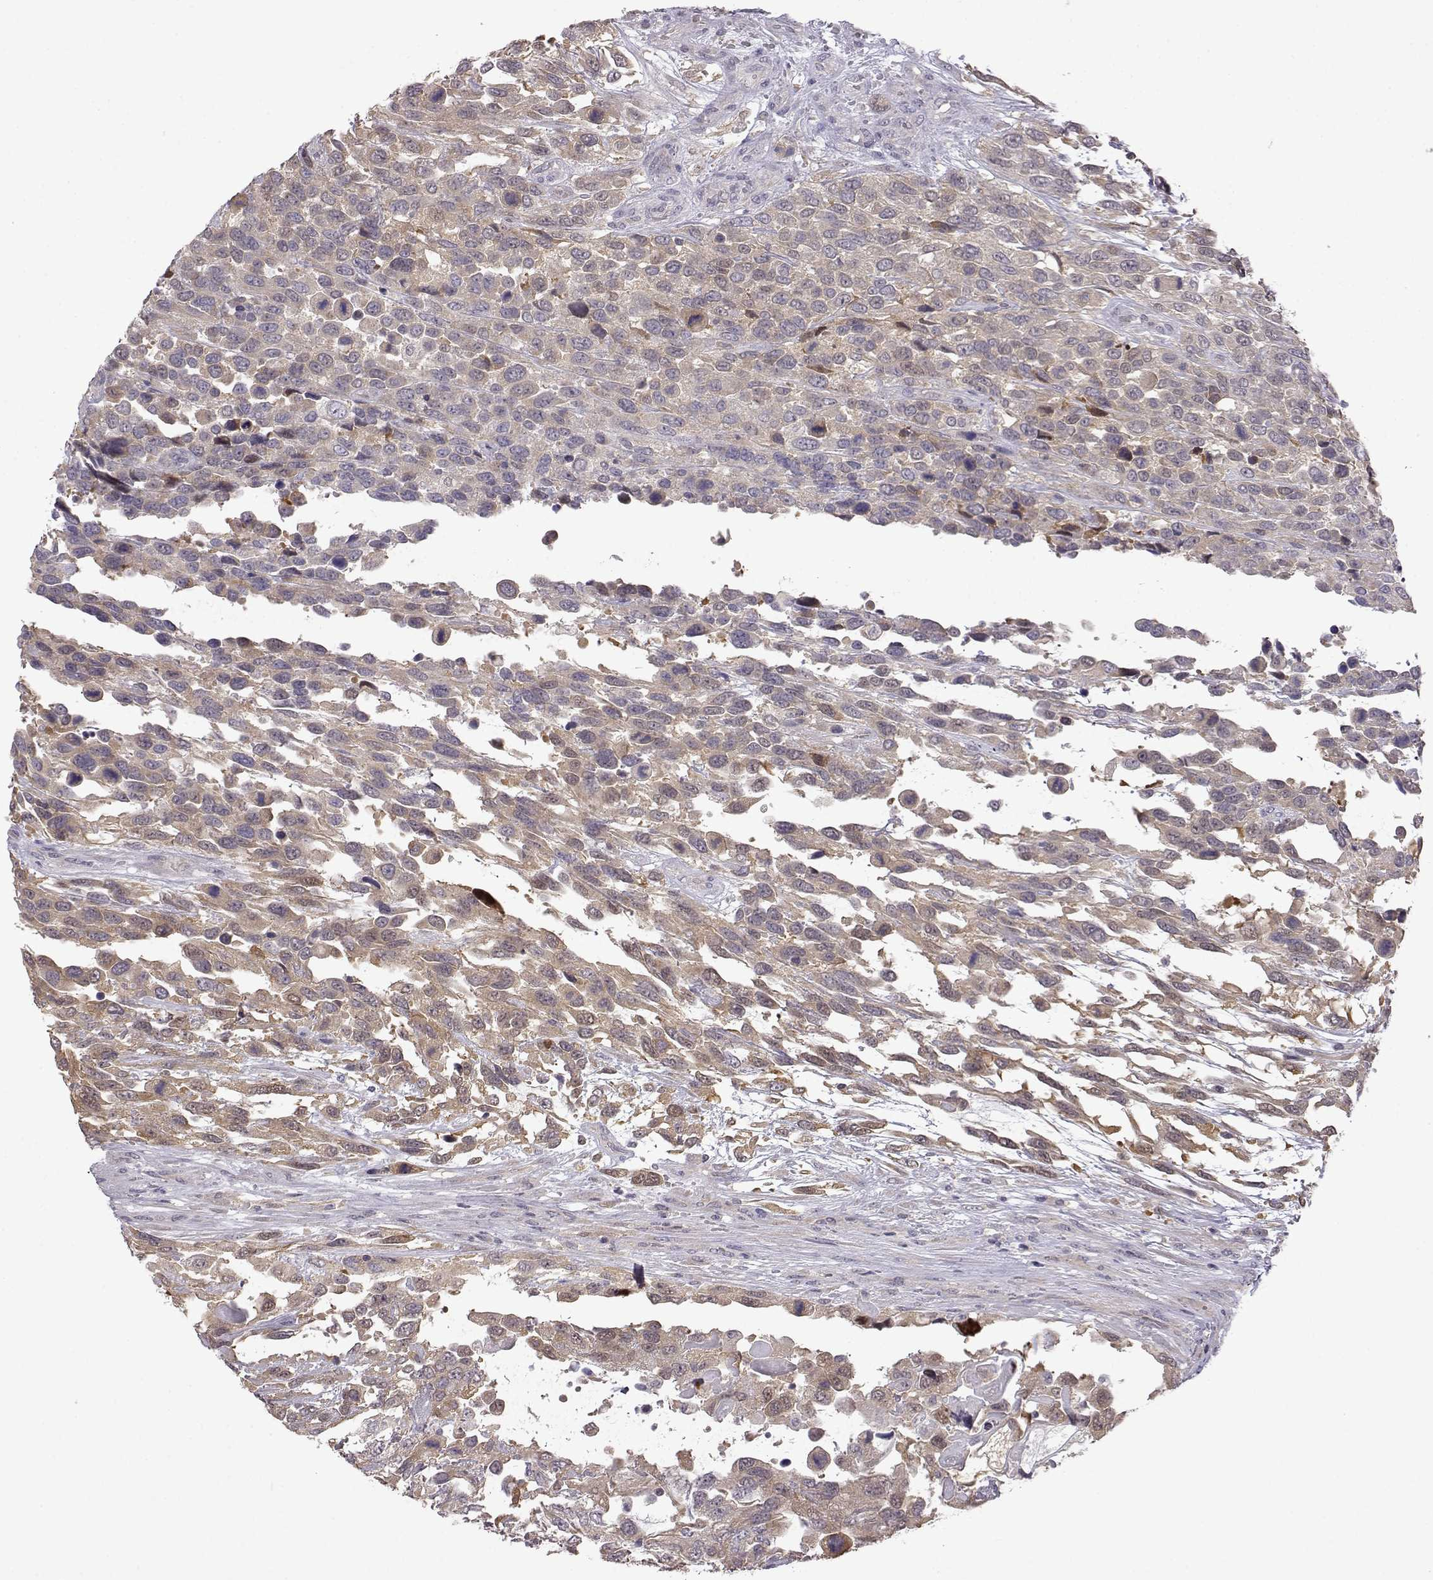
{"staining": {"intensity": "weak", "quantity": ">75%", "location": "cytoplasmic/membranous"}, "tissue": "urothelial cancer", "cell_type": "Tumor cells", "image_type": "cancer", "snomed": [{"axis": "morphology", "description": "Urothelial carcinoma, High grade"}, {"axis": "topography", "description": "Urinary bladder"}], "caption": "A brown stain shows weak cytoplasmic/membranous positivity of a protein in urothelial cancer tumor cells. (brown staining indicates protein expression, while blue staining denotes nuclei).", "gene": "VGF", "patient": {"sex": "female", "age": 70}}